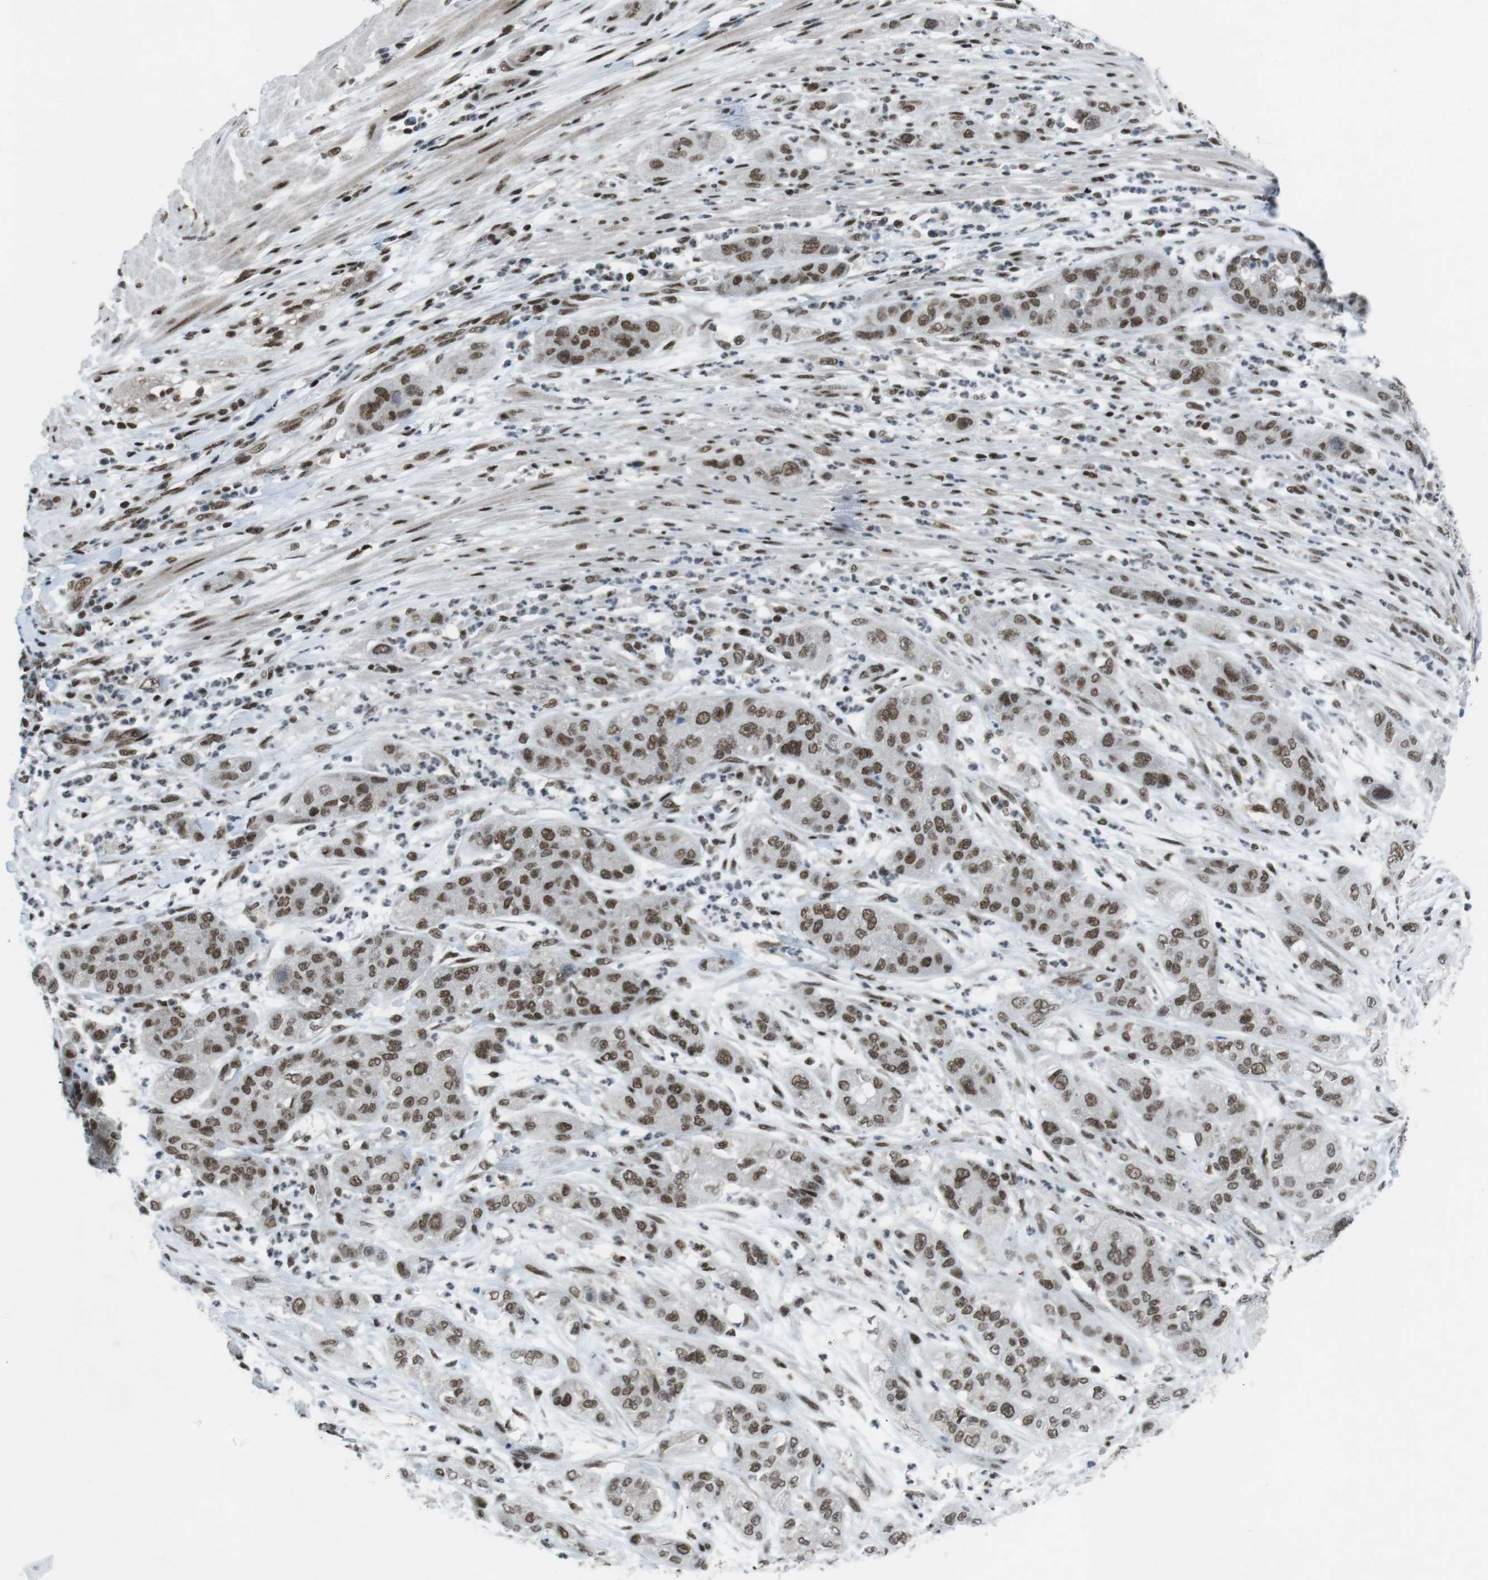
{"staining": {"intensity": "strong", "quantity": ">75%", "location": "nuclear"}, "tissue": "pancreatic cancer", "cell_type": "Tumor cells", "image_type": "cancer", "snomed": [{"axis": "morphology", "description": "Adenocarcinoma, NOS"}, {"axis": "topography", "description": "Pancreas"}], "caption": "Immunohistochemical staining of adenocarcinoma (pancreatic) exhibits high levels of strong nuclear staining in approximately >75% of tumor cells.", "gene": "TAF1", "patient": {"sex": "female", "age": 78}}